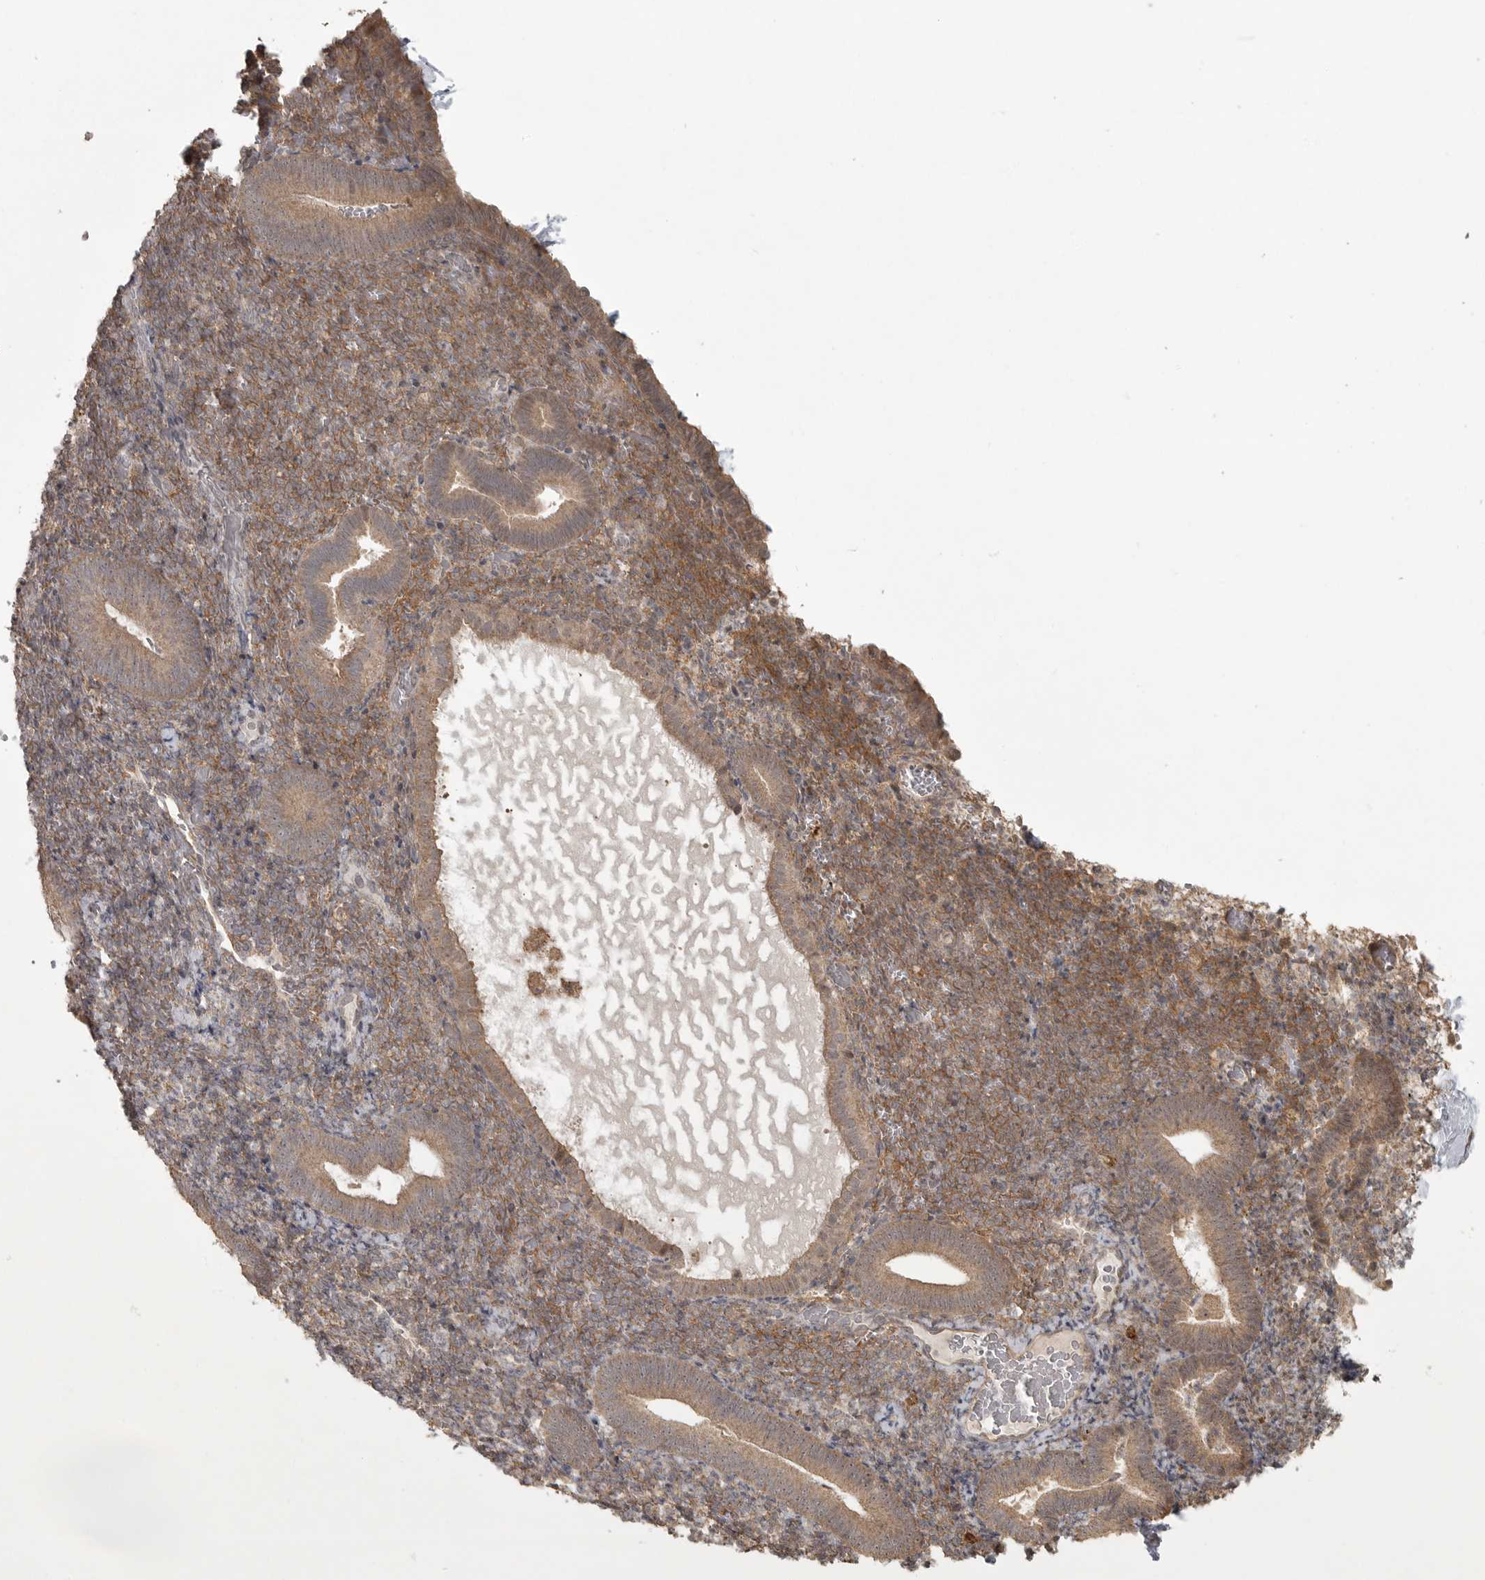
{"staining": {"intensity": "moderate", "quantity": "25%-75%", "location": "cytoplasmic/membranous"}, "tissue": "endometrium", "cell_type": "Cells in endometrial stroma", "image_type": "normal", "snomed": [{"axis": "morphology", "description": "Normal tissue, NOS"}, {"axis": "topography", "description": "Endometrium"}], "caption": "Cells in endometrial stroma exhibit medium levels of moderate cytoplasmic/membranous expression in approximately 25%-75% of cells in benign endometrium.", "gene": "LLGL1", "patient": {"sex": "female", "age": 51}}